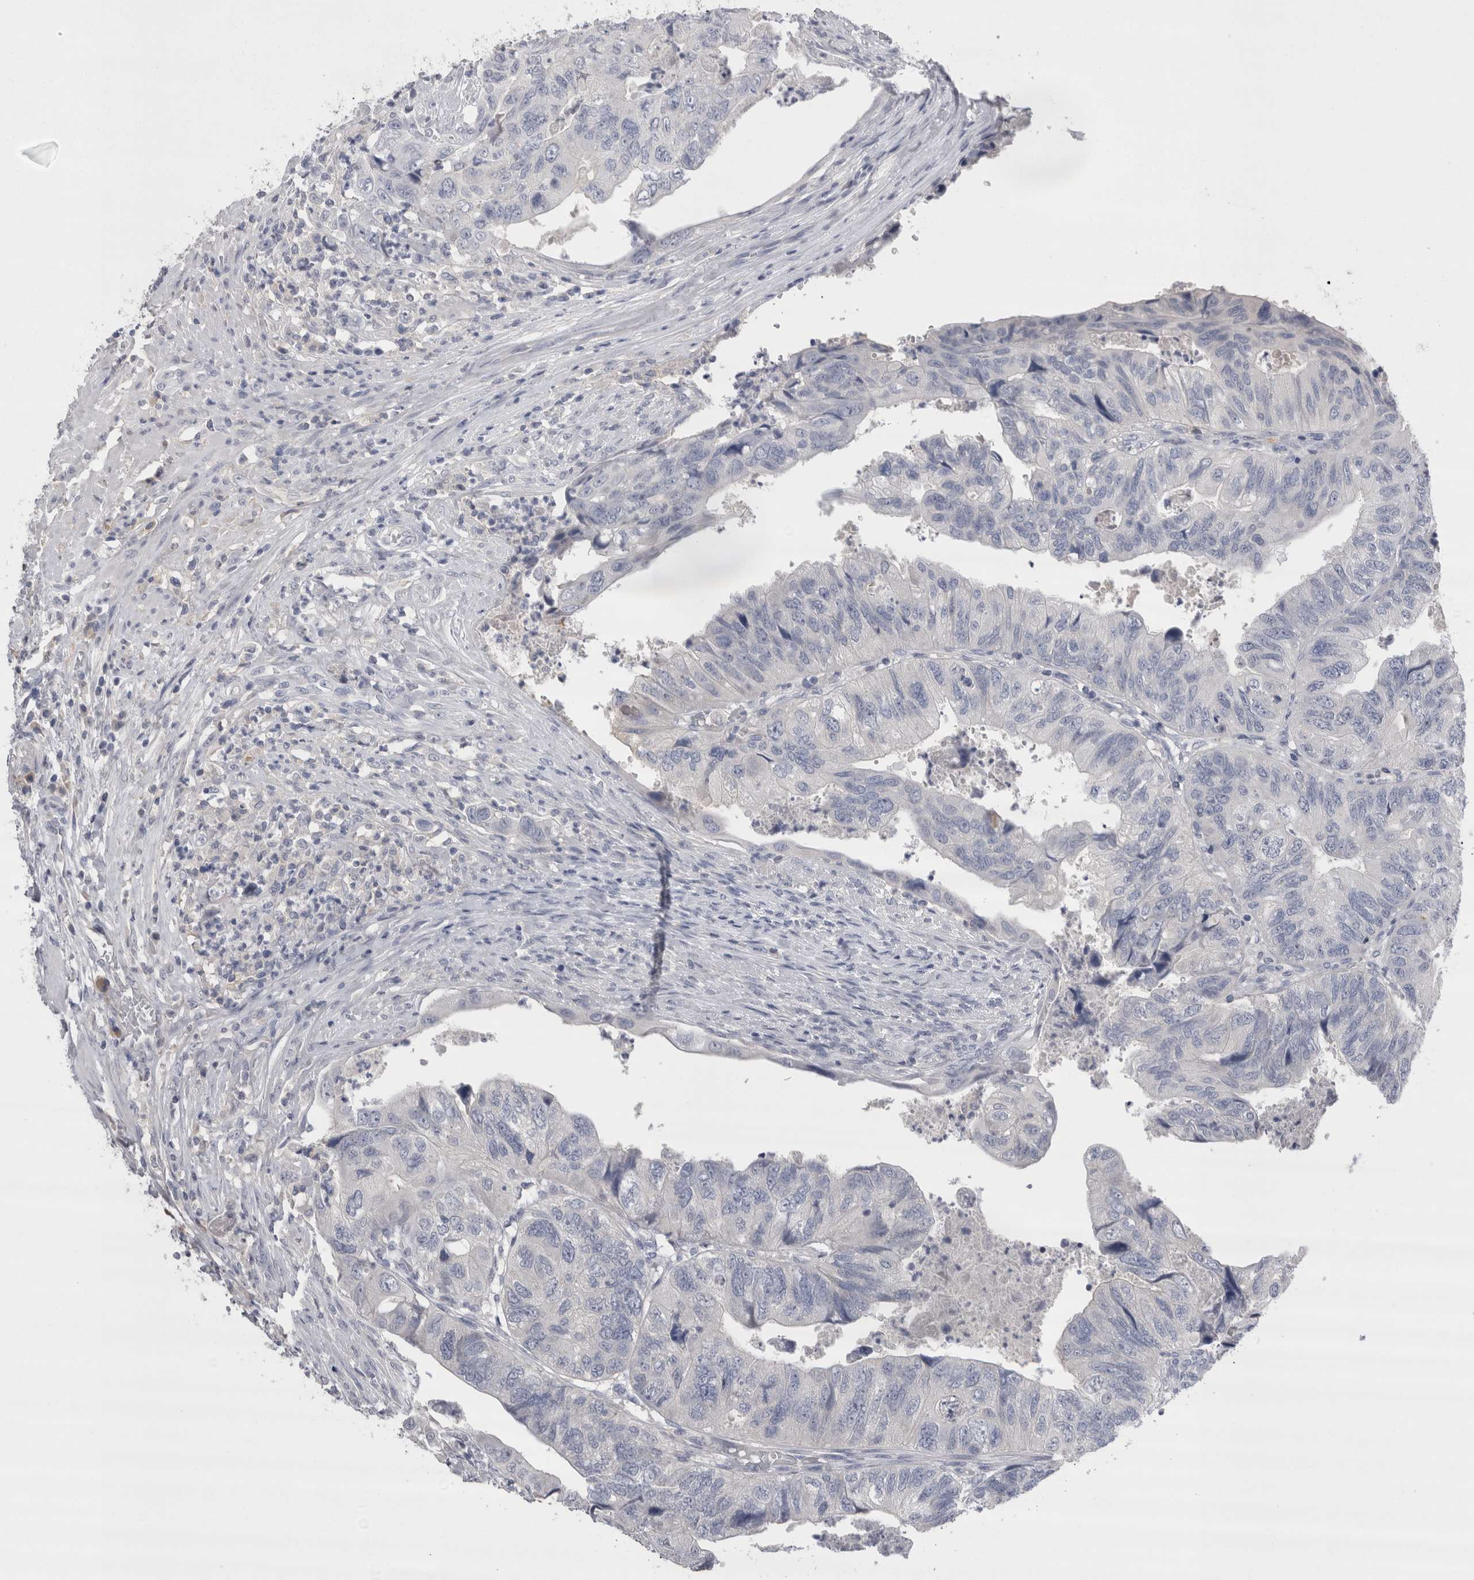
{"staining": {"intensity": "negative", "quantity": "none", "location": "none"}, "tissue": "colorectal cancer", "cell_type": "Tumor cells", "image_type": "cancer", "snomed": [{"axis": "morphology", "description": "Adenocarcinoma, NOS"}, {"axis": "topography", "description": "Rectum"}], "caption": "Protein analysis of colorectal cancer reveals no significant positivity in tumor cells.", "gene": "REG1A", "patient": {"sex": "male", "age": 63}}